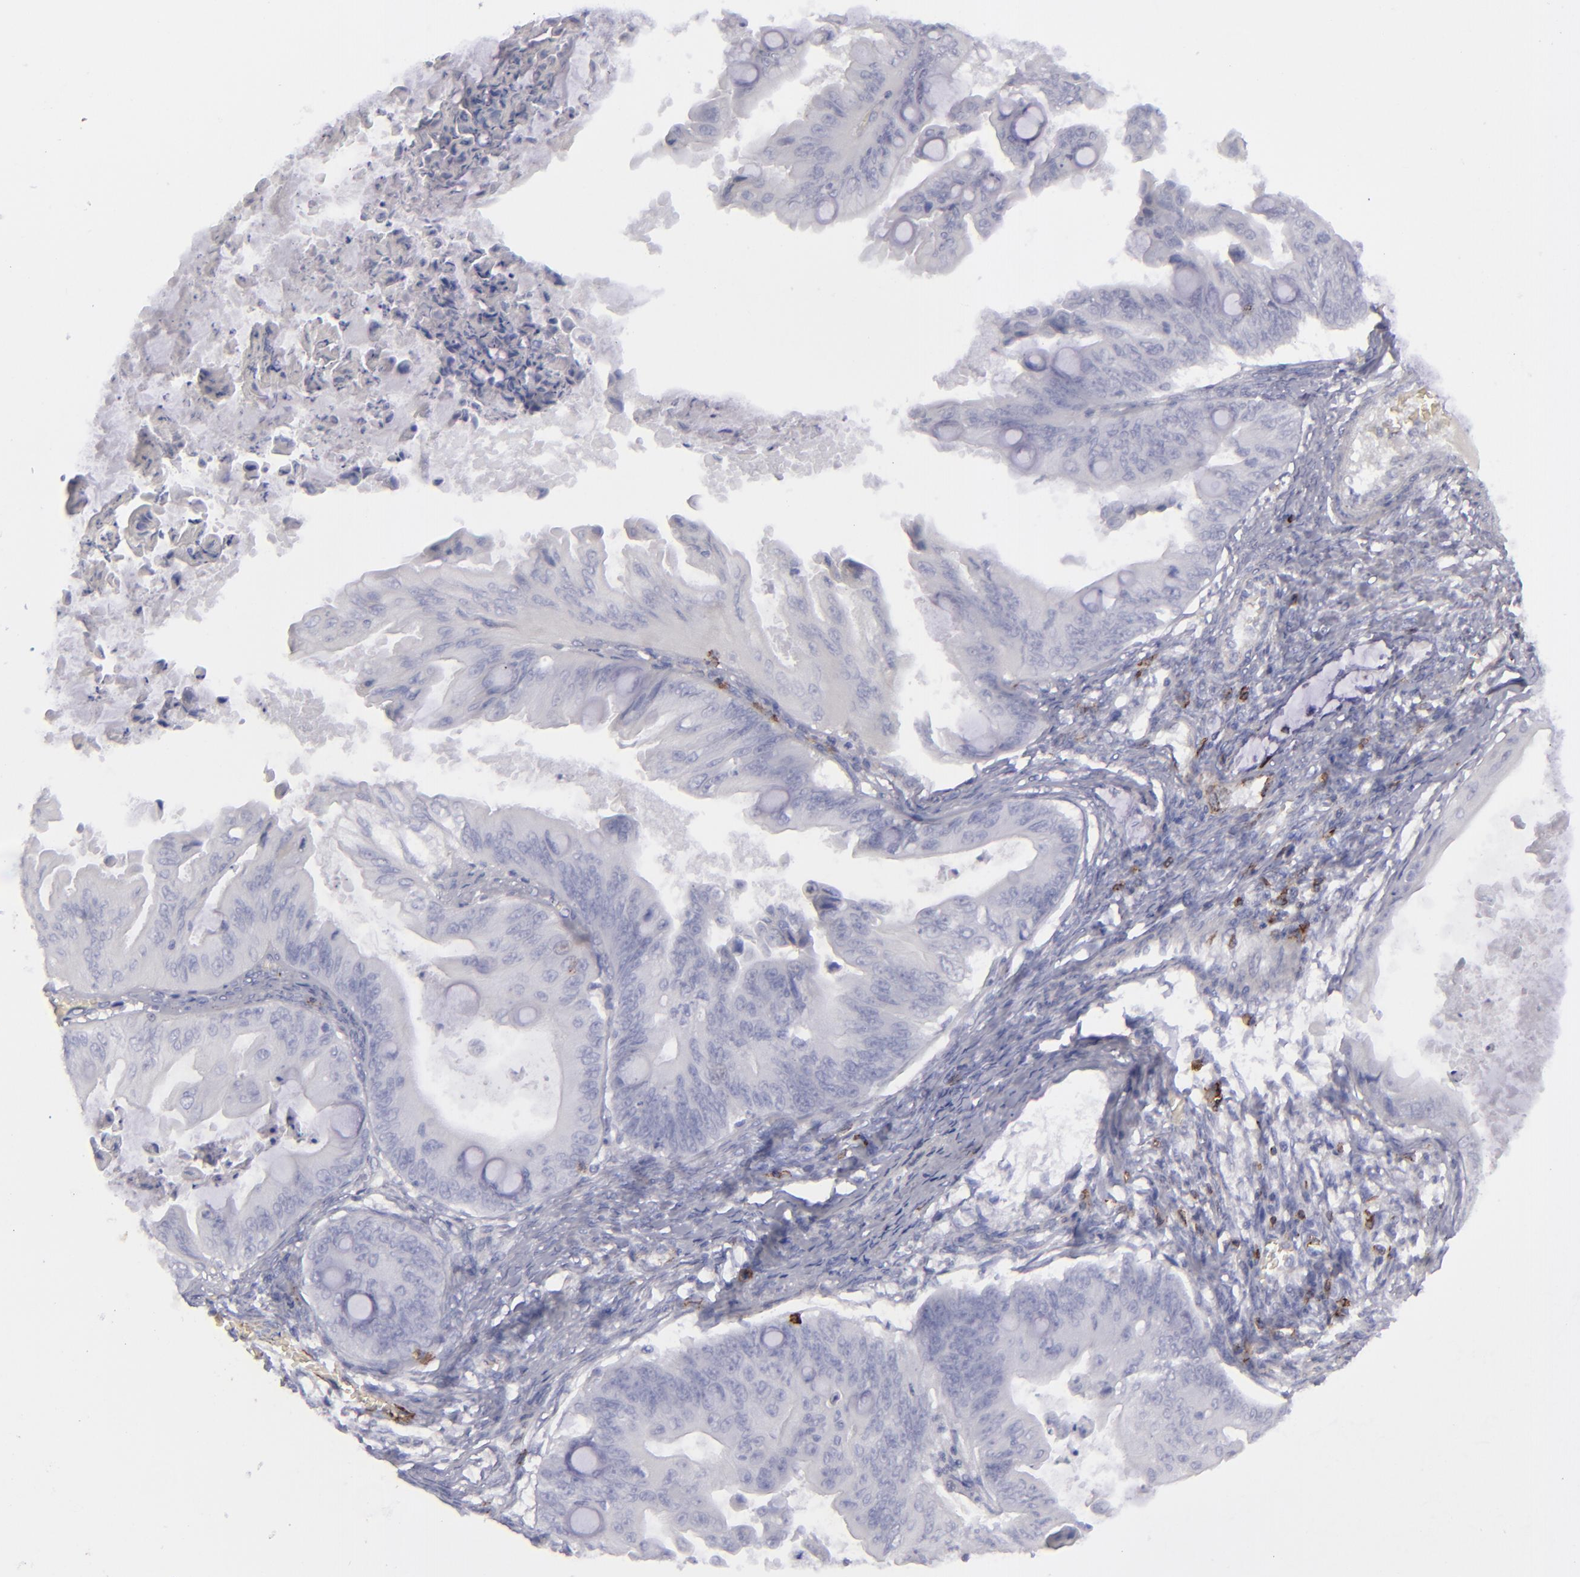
{"staining": {"intensity": "negative", "quantity": "none", "location": "none"}, "tissue": "ovarian cancer", "cell_type": "Tumor cells", "image_type": "cancer", "snomed": [{"axis": "morphology", "description": "Cystadenocarcinoma, mucinous, NOS"}, {"axis": "topography", "description": "Ovary"}], "caption": "Ovarian mucinous cystadenocarcinoma stained for a protein using immunohistochemistry demonstrates no staining tumor cells.", "gene": "CD27", "patient": {"sex": "female", "age": 37}}